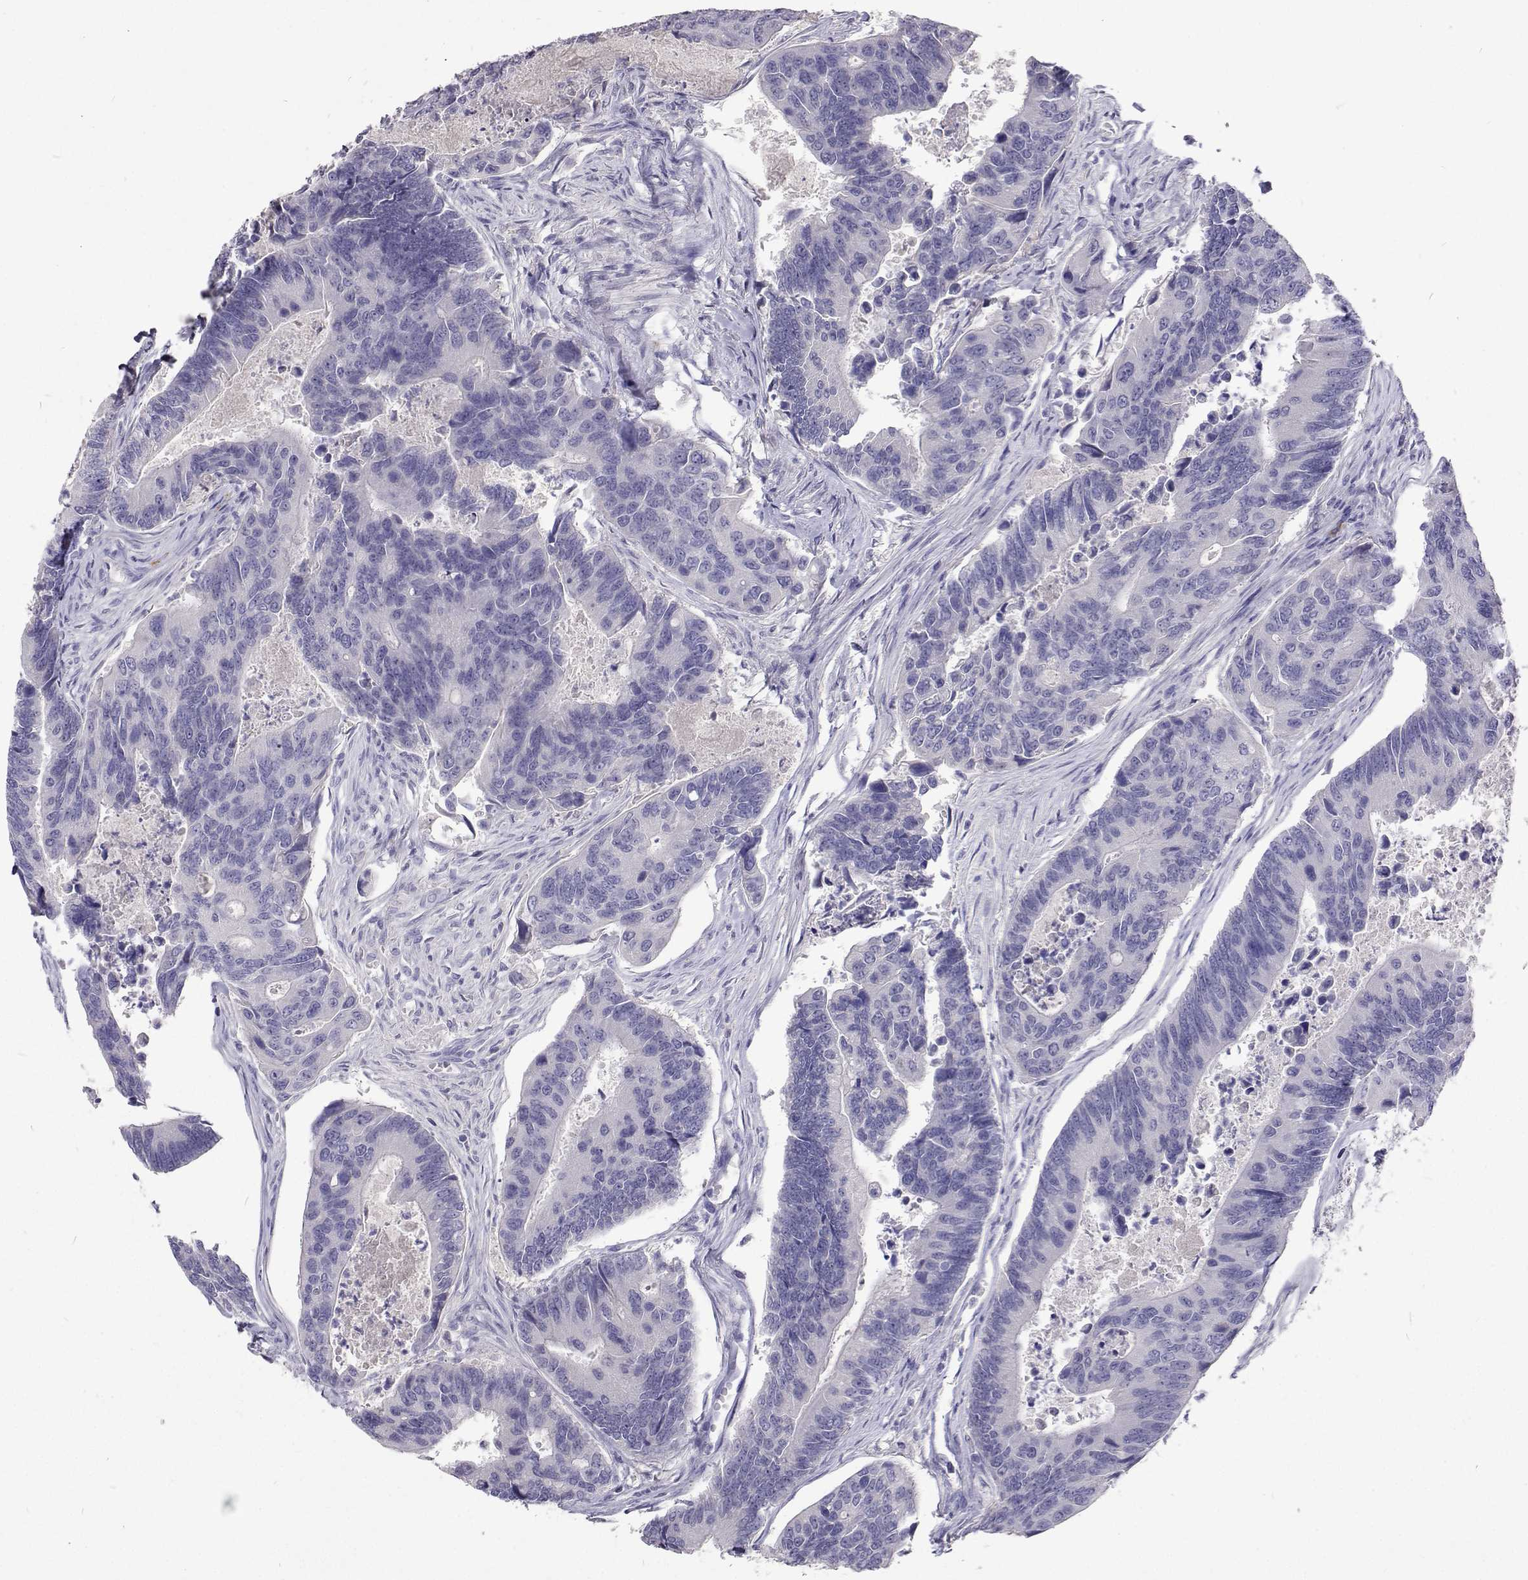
{"staining": {"intensity": "negative", "quantity": "none", "location": "none"}, "tissue": "colorectal cancer", "cell_type": "Tumor cells", "image_type": "cancer", "snomed": [{"axis": "morphology", "description": "Adenocarcinoma, NOS"}, {"axis": "topography", "description": "Colon"}], "caption": "IHC of colorectal cancer (adenocarcinoma) demonstrates no expression in tumor cells. Brightfield microscopy of immunohistochemistry (IHC) stained with DAB (brown) and hematoxylin (blue), captured at high magnification.", "gene": "CFAP44", "patient": {"sex": "female", "age": 67}}